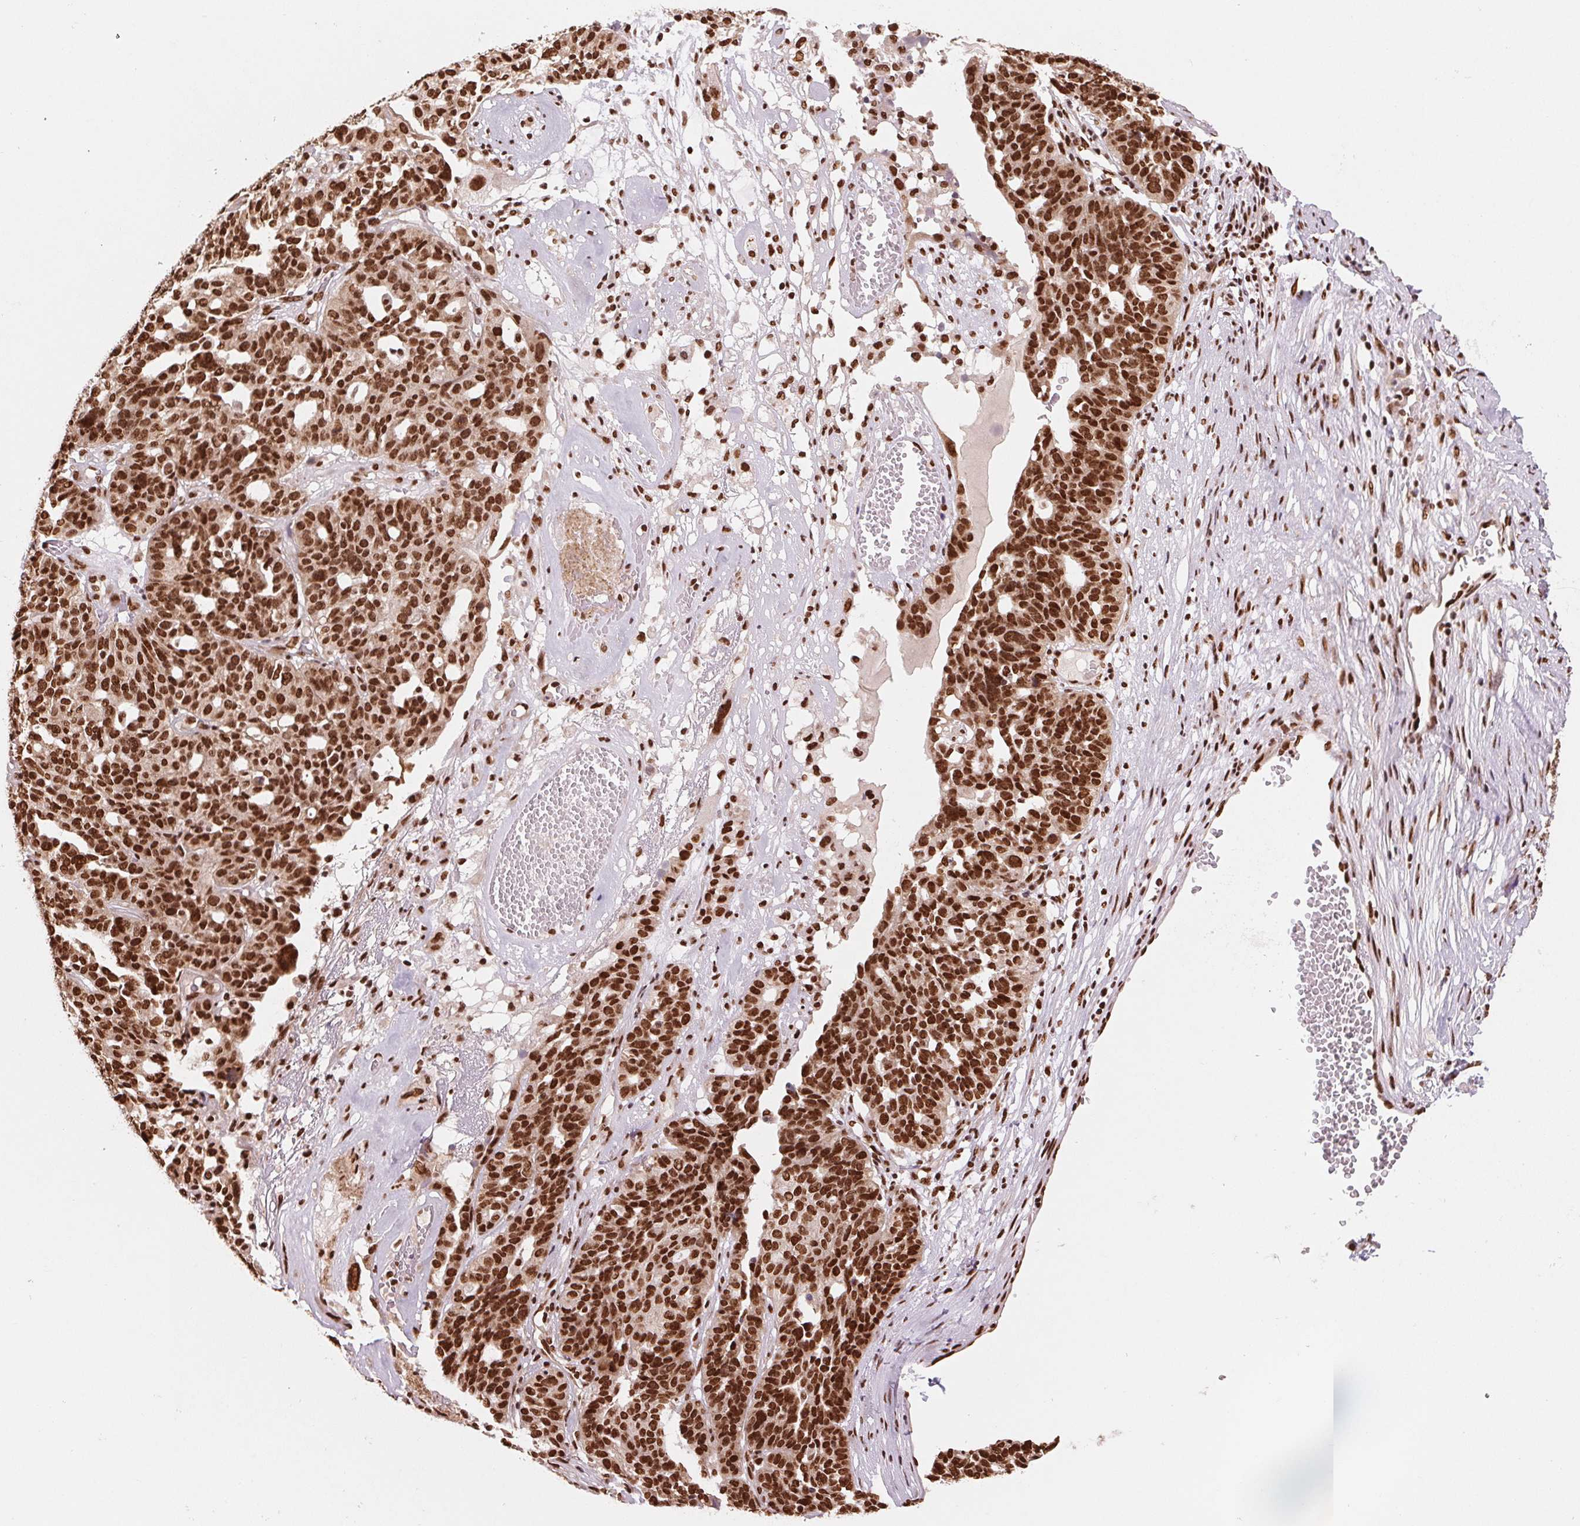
{"staining": {"intensity": "strong", "quantity": ">75%", "location": "nuclear"}, "tissue": "ovarian cancer", "cell_type": "Tumor cells", "image_type": "cancer", "snomed": [{"axis": "morphology", "description": "Cystadenocarcinoma, serous, NOS"}, {"axis": "topography", "description": "Ovary"}], "caption": "Strong nuclear positivity is identified in approximately >75% of tumor cells in ovarian cancer.", "gene": "TTLL9", "patient": {"sex": "female", "age": 59}}